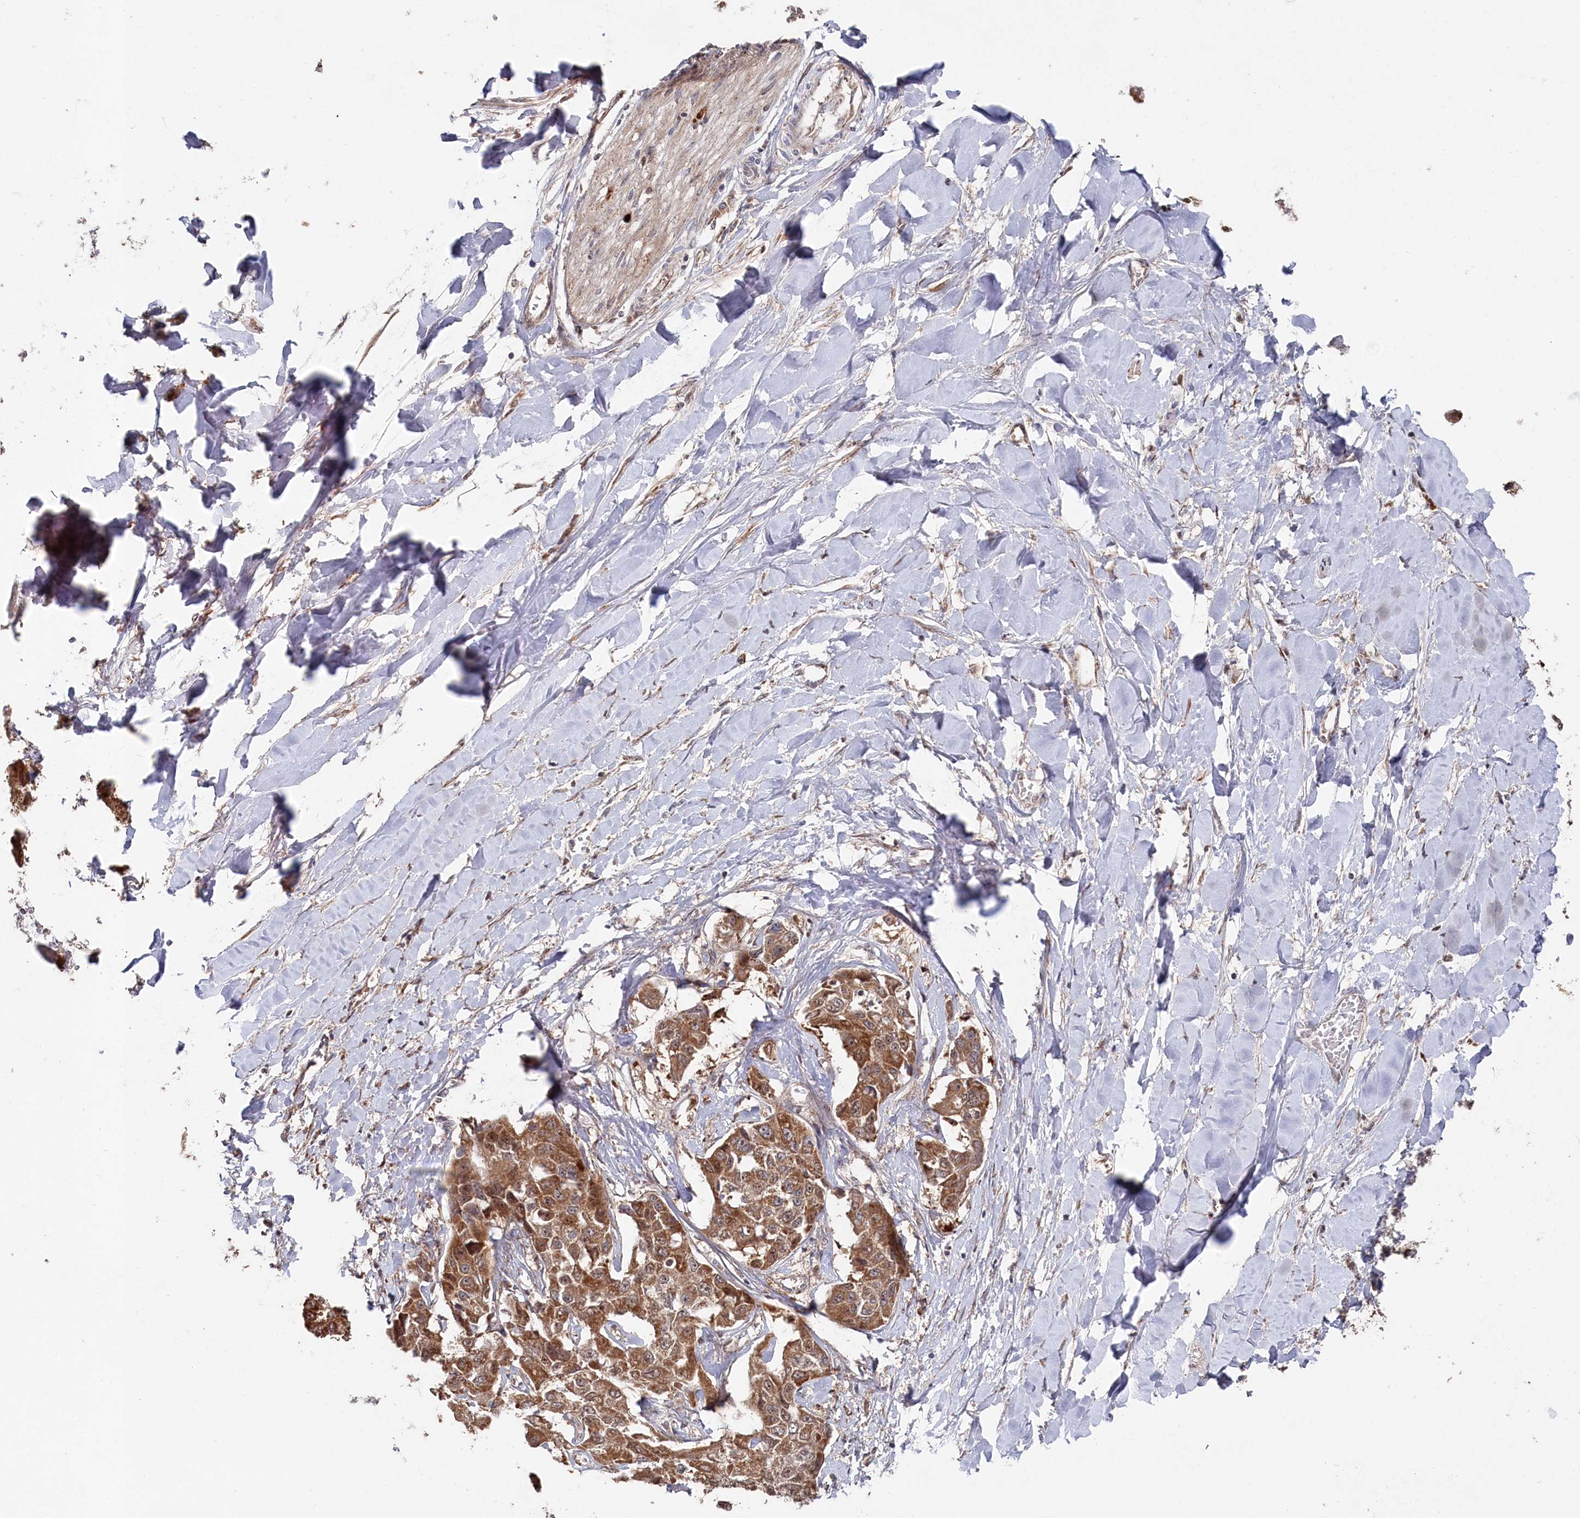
{"staining": {"intensity": "moderate", "quantity": ">75%", "location": "cytoplasmic/membranous"}, "tissue": "liver cancer", "cell_type": "Tumor cells", "image_type": "cancer", "snomed": [{"axis": "morphology", "description": "Cholangiocarcinoma"}, {"axis": "topography", "description": "Liver"}], "caption": "Liver cholangiocarcinoma stained for a protein exhibits moderate cytoplasmic/membranous positivity in tumor cells.", "gene": "WAPL", "patient": {"sex": "male", "age": 59}}